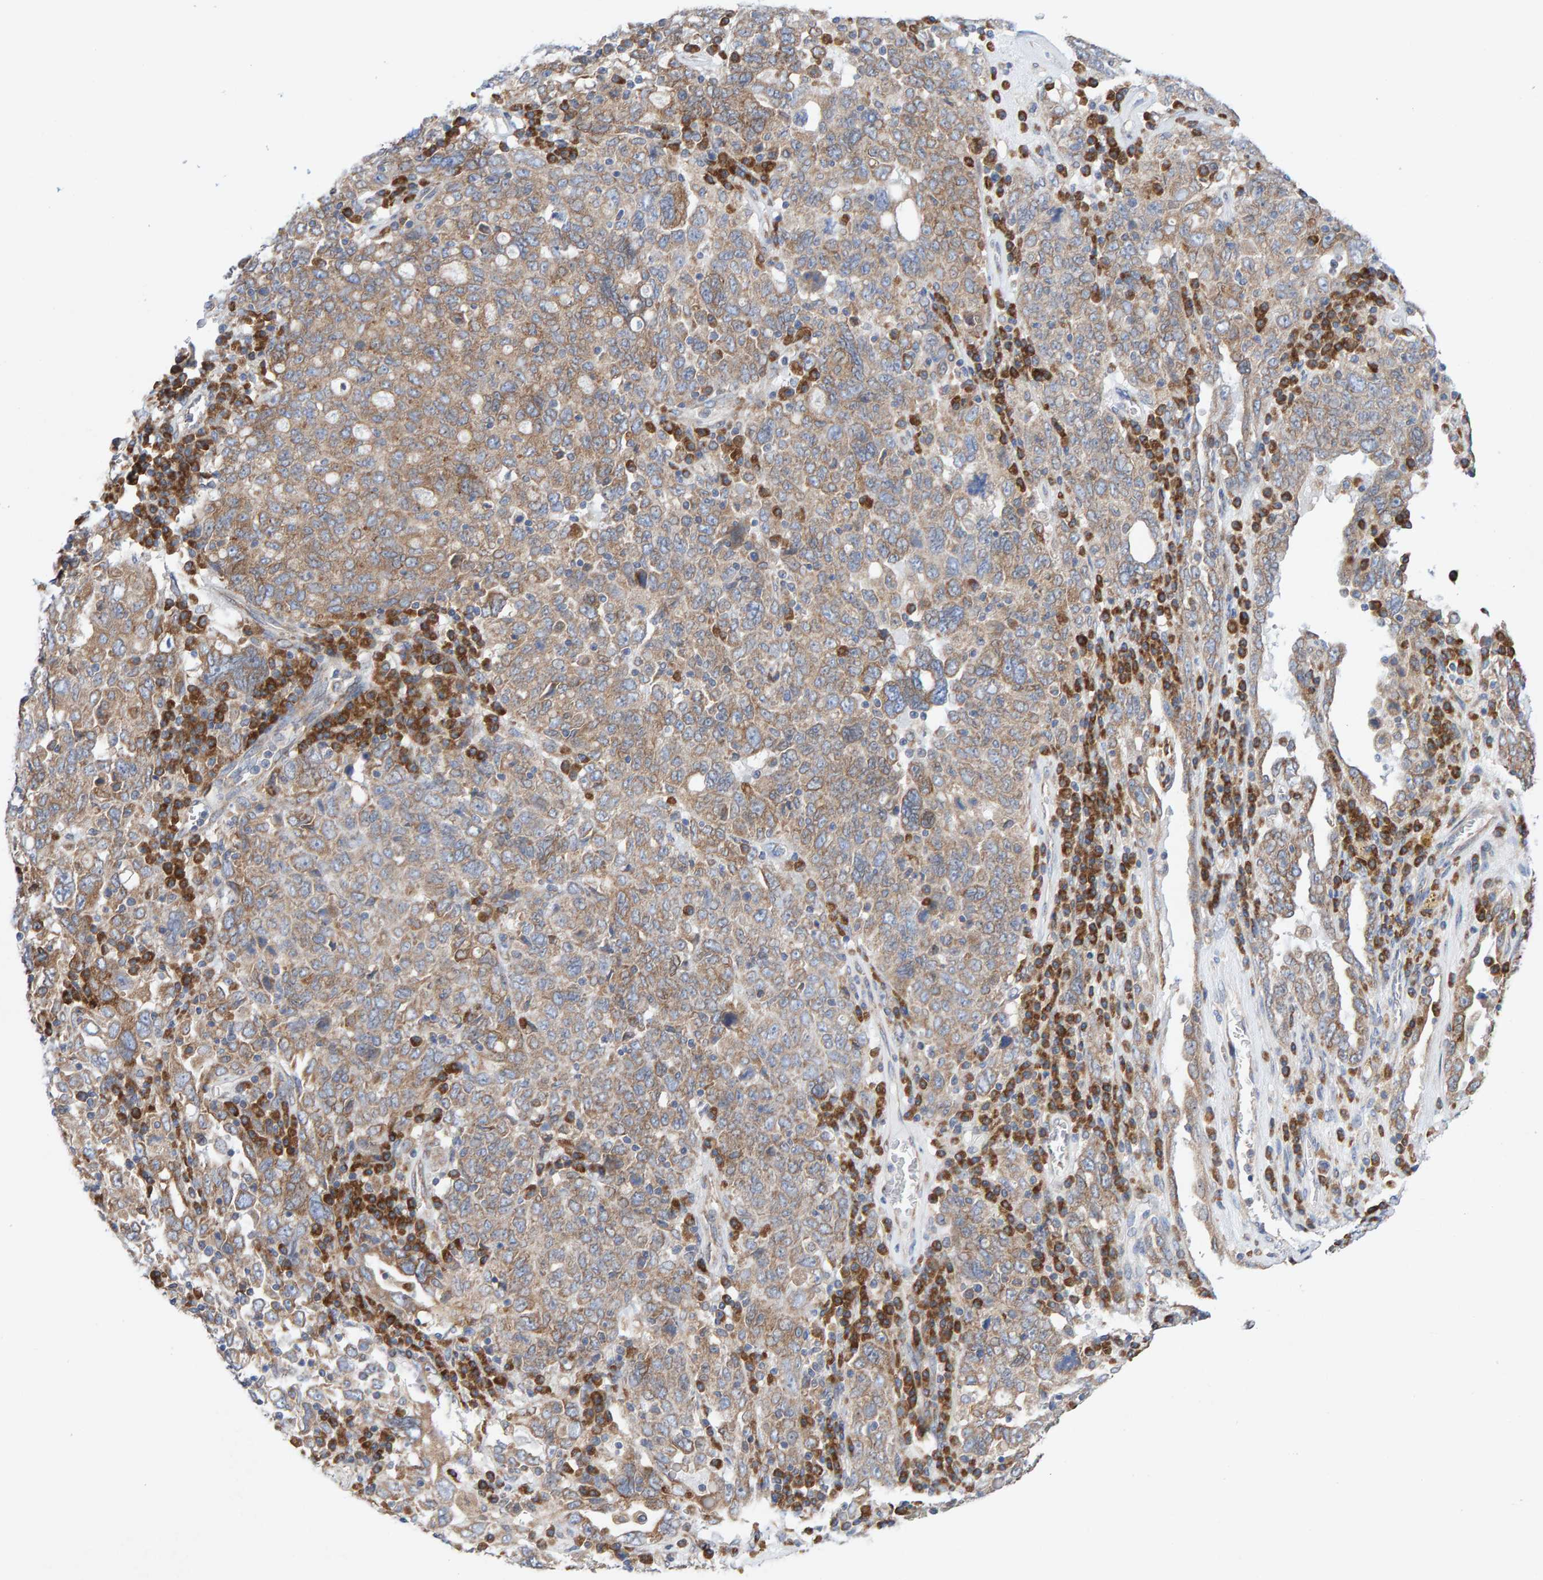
{"staining": {"intensity": "weak", "quantity": ">75%", "location": "cytoplasmic/membranous"}, "tissue": "ovarian cancer", "cell_type": "Tumor cells", "image_type": "cancer", "snomed": [{"axis": "morphology", "description": "Carcinoma, endometroid"}, {"axis": "topography", "description": "Ovary"}], "caption": "High-magnification brightfield microscopy of ovarian cancer (endometroid carcinoma) stained with DAB (brown) and counterstained with hematoxylin (blue). tumor cells exhibit weak cytoplasmic/membranous positivity is present in about>75% of cells. Nuclei are stained in blue.", "gene": "CDK5RAP3", "patient": {"sex": "female", "age": 62}}